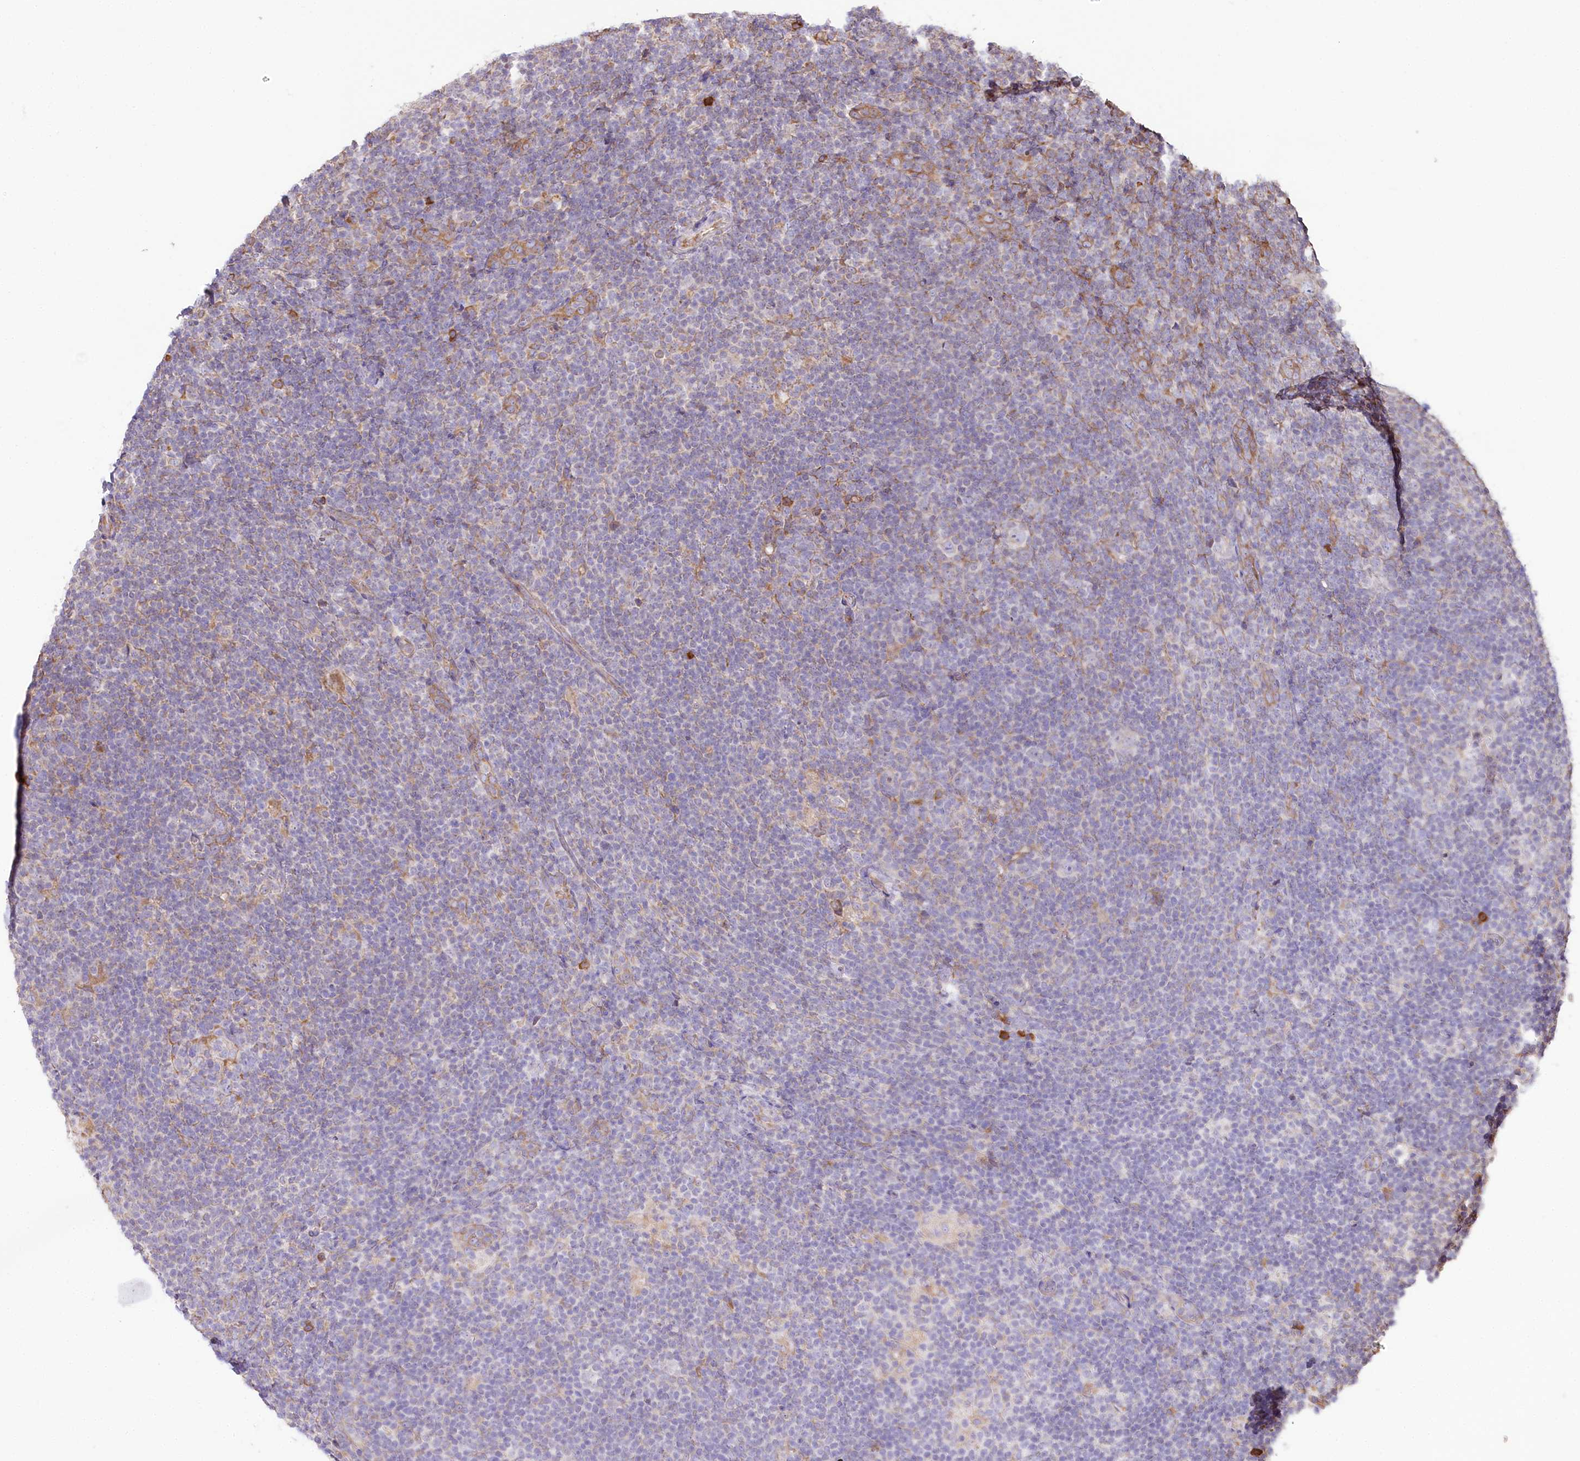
{"staining": {"intensity": "weak", "quantity": "<25%", "location": "cytoplasmic/membranous"}, "tissue": "lymphoma", "cell_type": "Tumor cells", "image_type": "cancer", "snomed": [{"axis": "morphology", "description": "Hodgkin's disease, NOS"}, {"axis": "topography", "description": "Lymph node"}], "caption": "A photomicrograph of human Hodgkin's disease is negative for staining in tumor cells.", "gene": "CNPY2", "patient": {"sex": "female", "age": 57}}